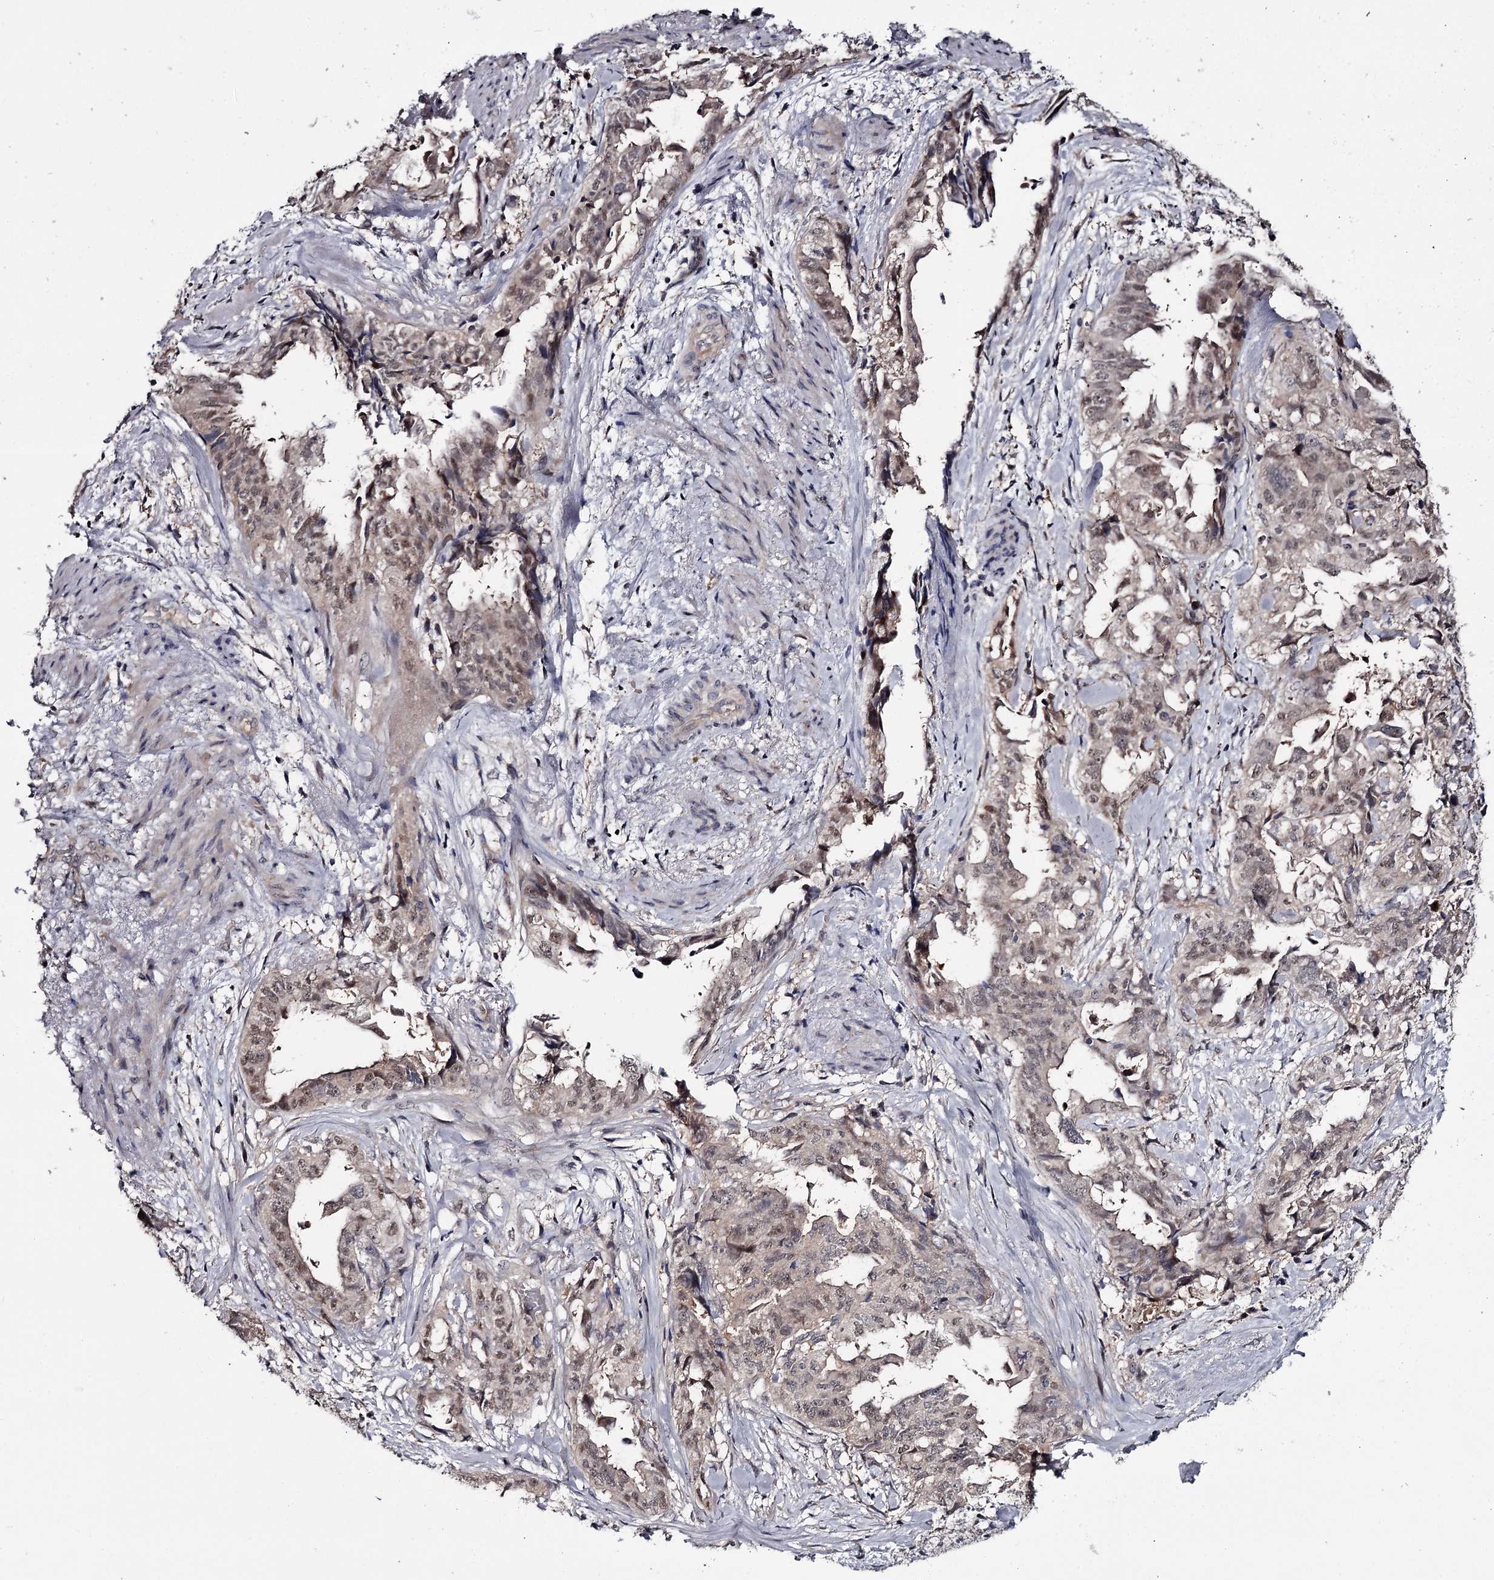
{"staining": {"intensity": "weak", "quantity": ">75%", "location": "cytoplasmic/membranous,nuclear"}, "tissue": "endometrial cancer", "cell_type": "Tumor cells", "image_type": "cancer", "snomed": [{"axis": "morphology", "description": "Adenocarcinoma, NOS"}, {"axis": "topography", "description": "Endometrium"}], "caption": "Approximately >75% of tumor cells in endometrial adenocarcinoma exhibit weak cytoplasmic/membranous and nuclear protein staining as visualized by brown immunohistochemical staining.", "gene": "GTSF1", "patient": {"sex": "female", "age": 65}}